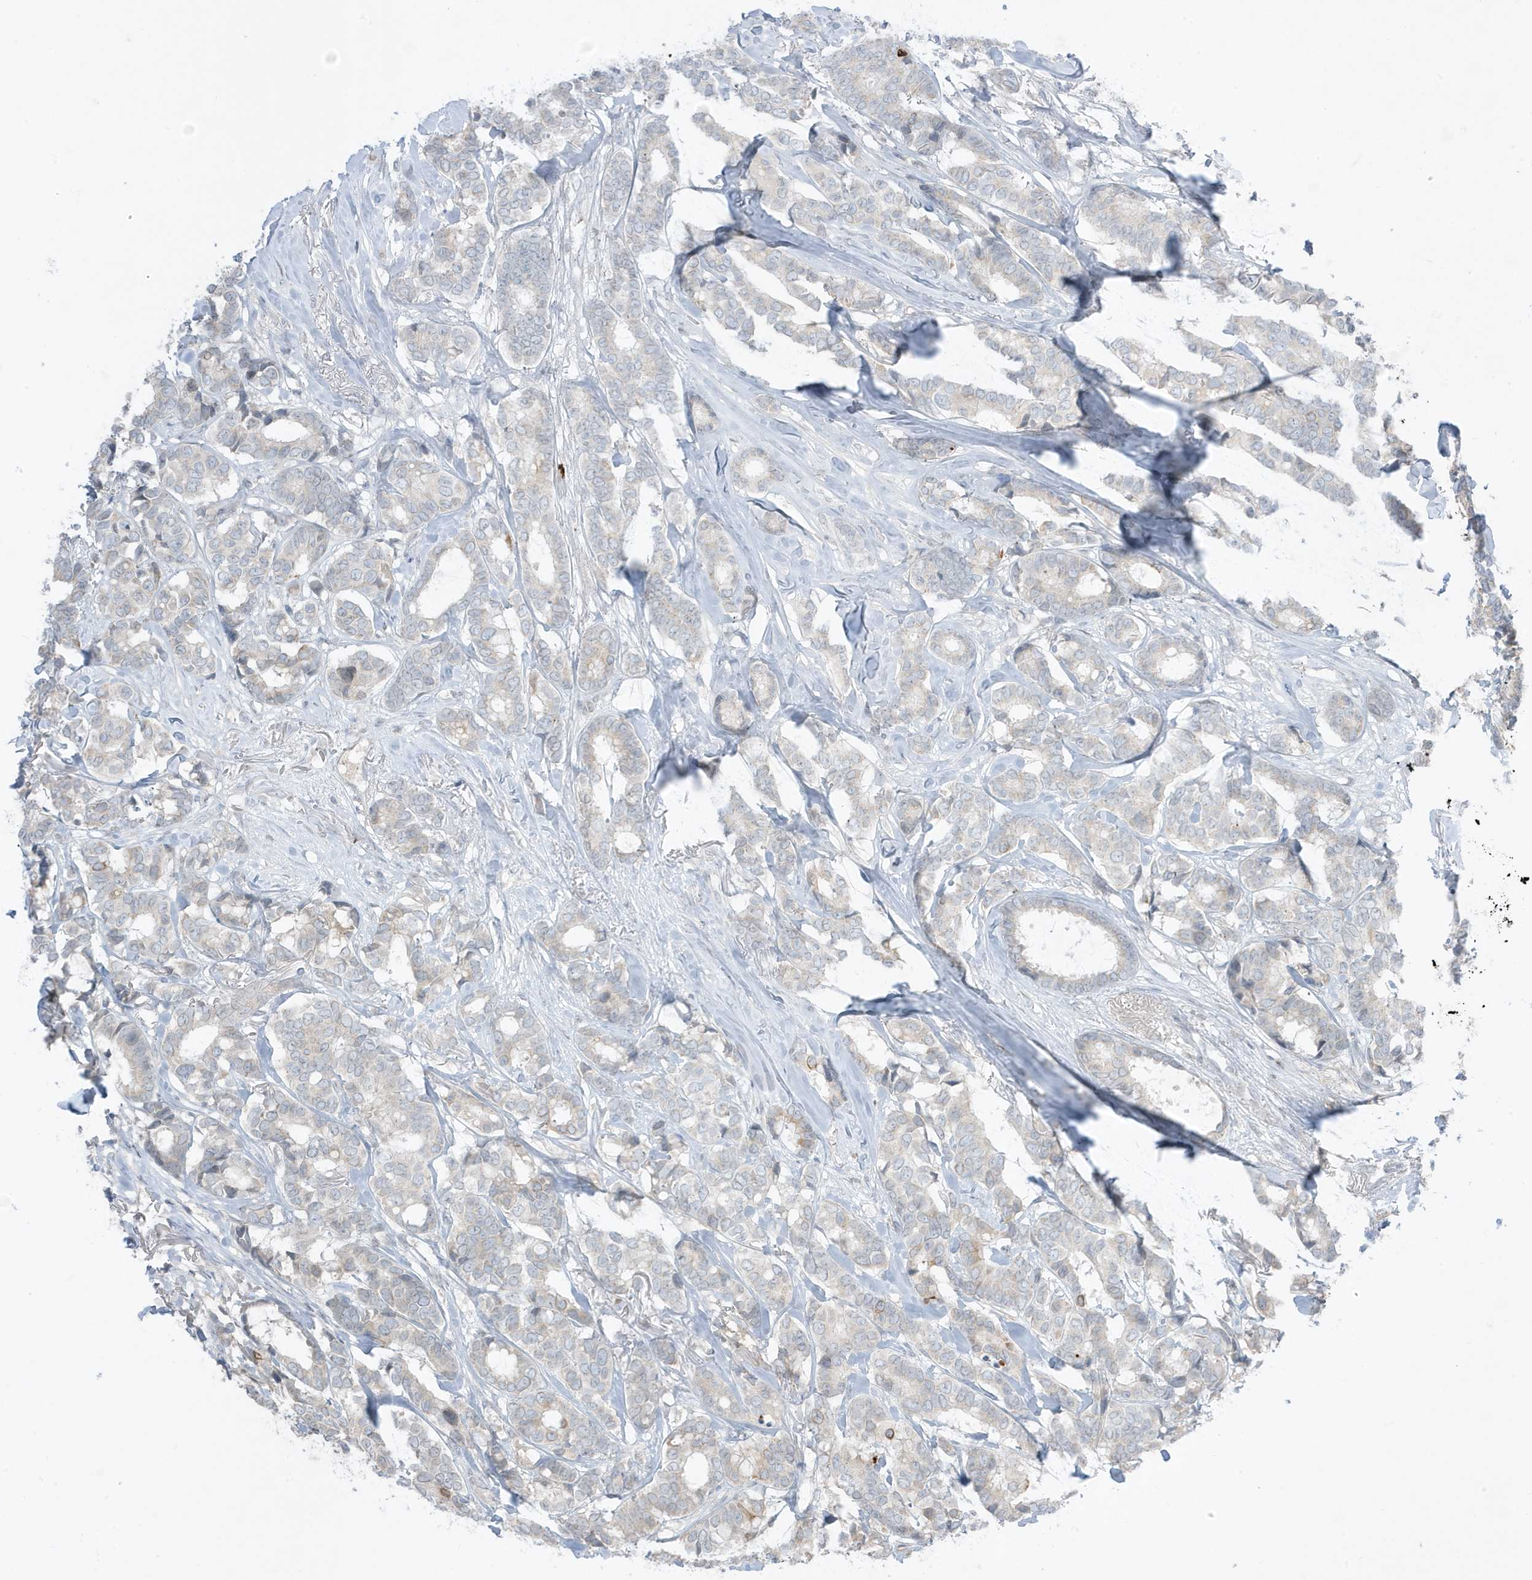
{"staining": {"intensity": "negative", "quantity": "none", "location": "none"}, "tissue": "breast cancer", "cell_type": "Tumor cells", "image_type": "cancer", "snomed": [{"axis": "morphology", "description": "Duct carcinoma"}, {"axis": "topography", "description": "Breast"}], "caption": "A histopathology image of breast cancer (infiltrating ductal carcinoma) stained for a protein reveals no brown staining in tumor cells.", "gene": "FNDC1", "patient": {"sex": "female", "age": 87}}